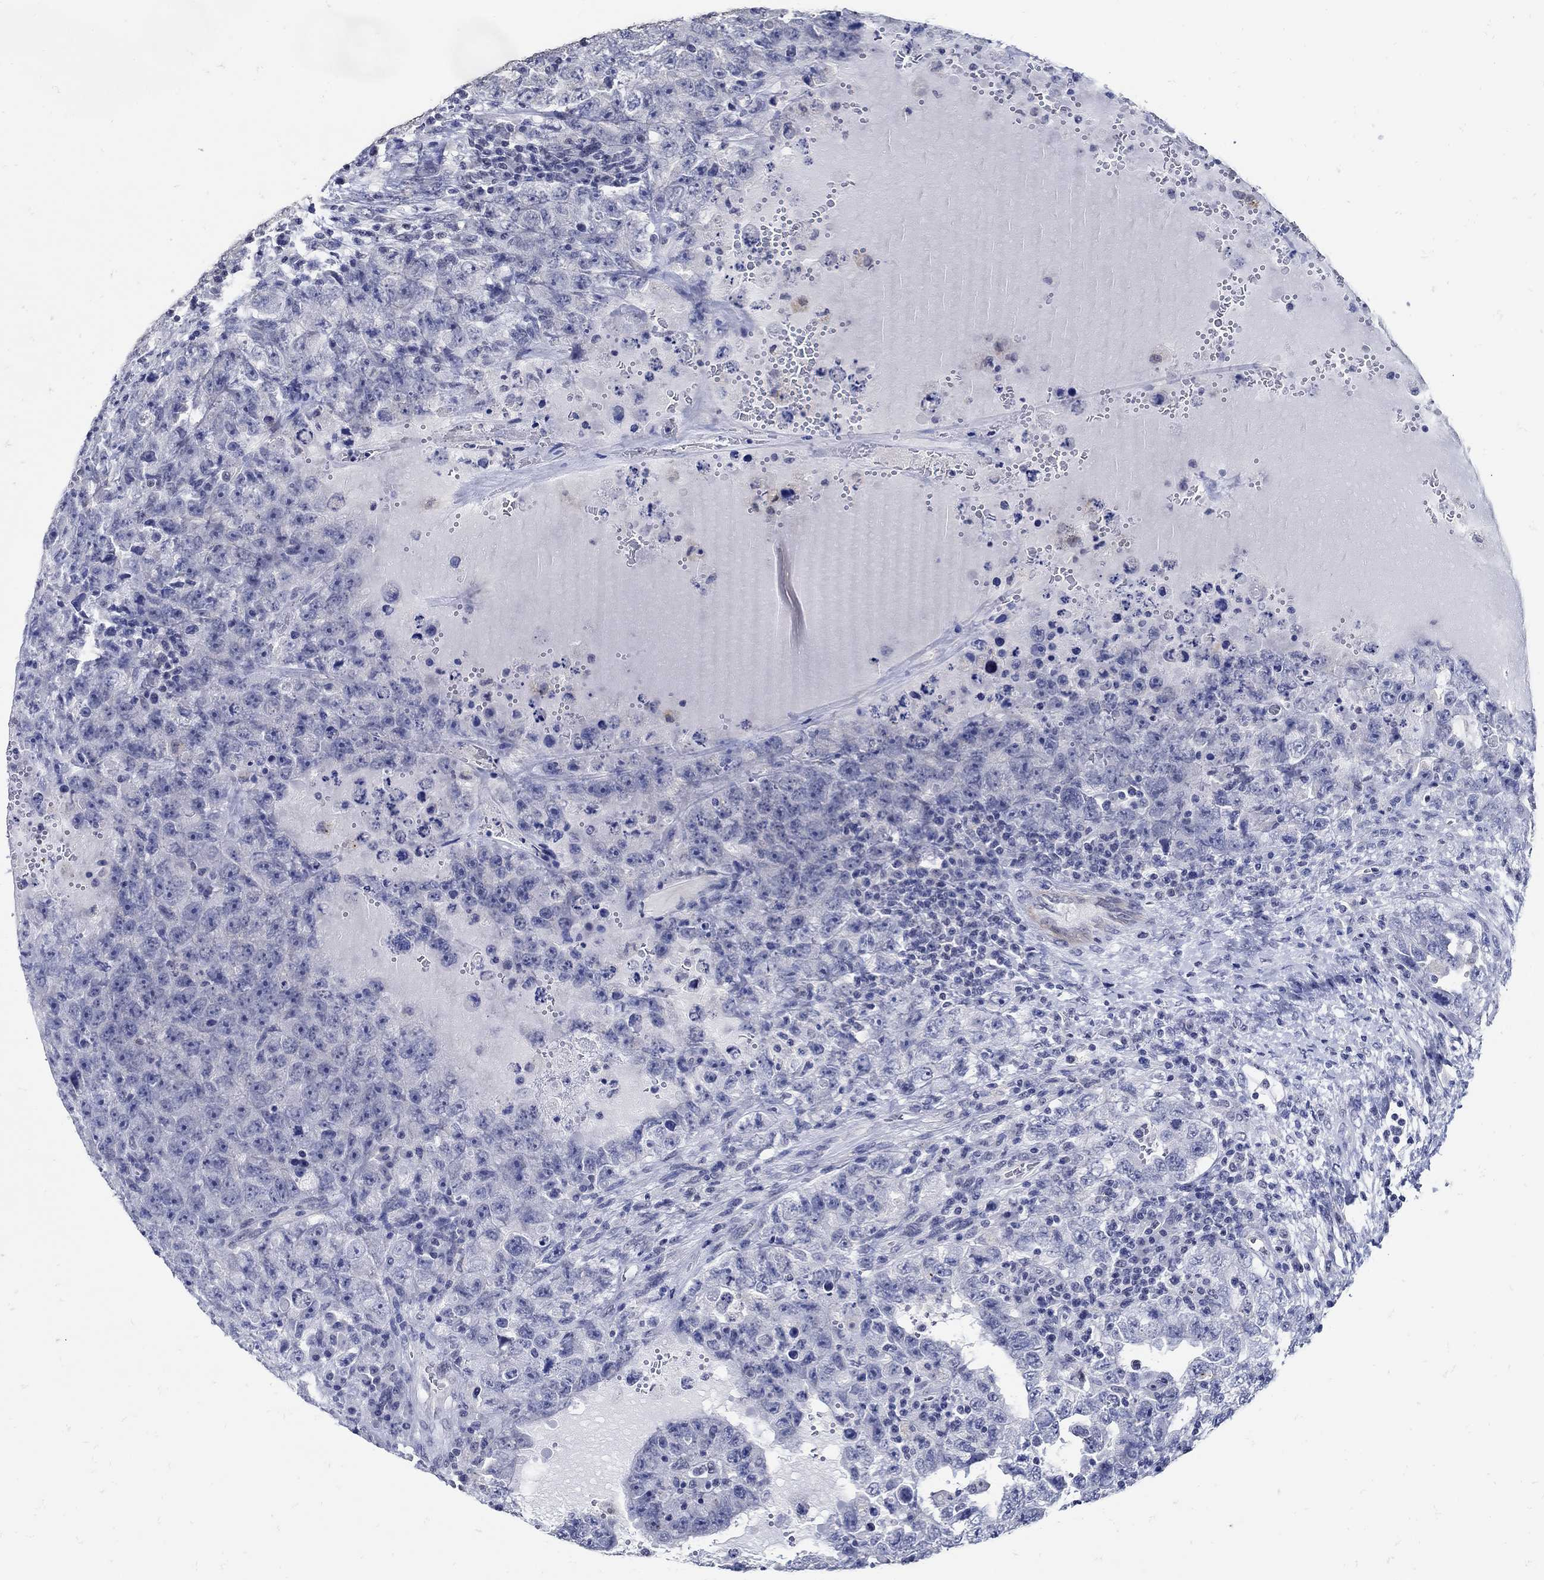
{"staining": {"intensity": "negative", "quantity": "none", "location": "none"}, "tissue": "testis cancer", "cell_type": "Tumor cells", "image_type": "cancer", "snomed": [{"axis": "morphology", "description": "Carcinoma, Embryonal, NOS"}, {"axis": "topography", "description": "Testis"}], "caption": "Tumor cells are negative for protein expression in human testis cancer.", "gene": "KCNN3", "patient": {"sex": "male", "age": 26}}